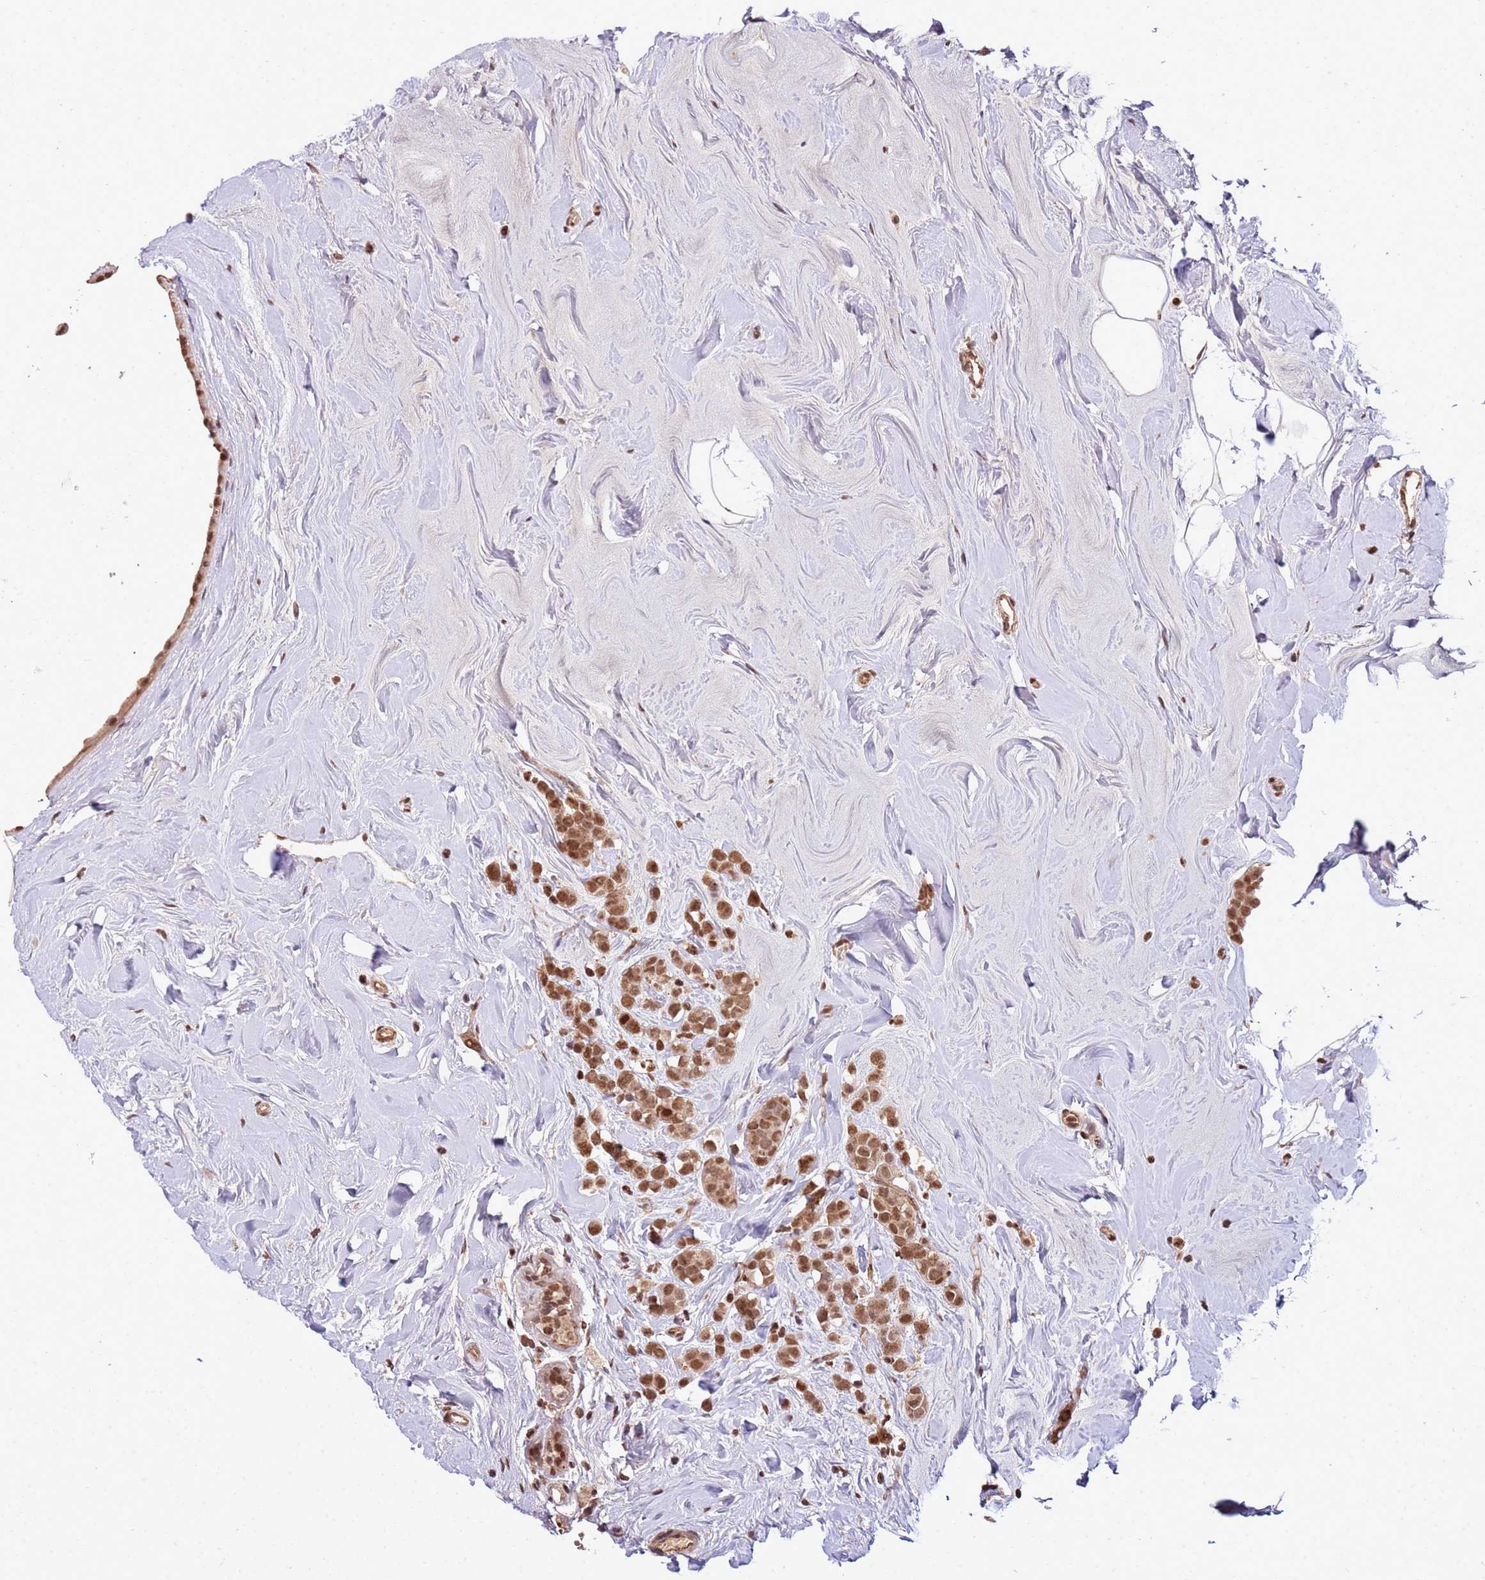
{"staining": {"intensity": "moderate", "quantity": ">75%", "location": "nuclear"}, "tissue": "breast cancer", "cell_type": "Tumor cells", "image_type": "cancer", "snomed": [{"axis": "morphology", "description": "Lobular carcinoma"}, {"axis": "topography", "description": "Breast"}], "caption": "High-power microscopy captured an immunohistochemistry micrograph of breast cancer, revealing moderate nuclear expression in approximately >75% of tumor cells.", "gene": "ZBTB12", "patient": {"sex": "female", "age": 47}}